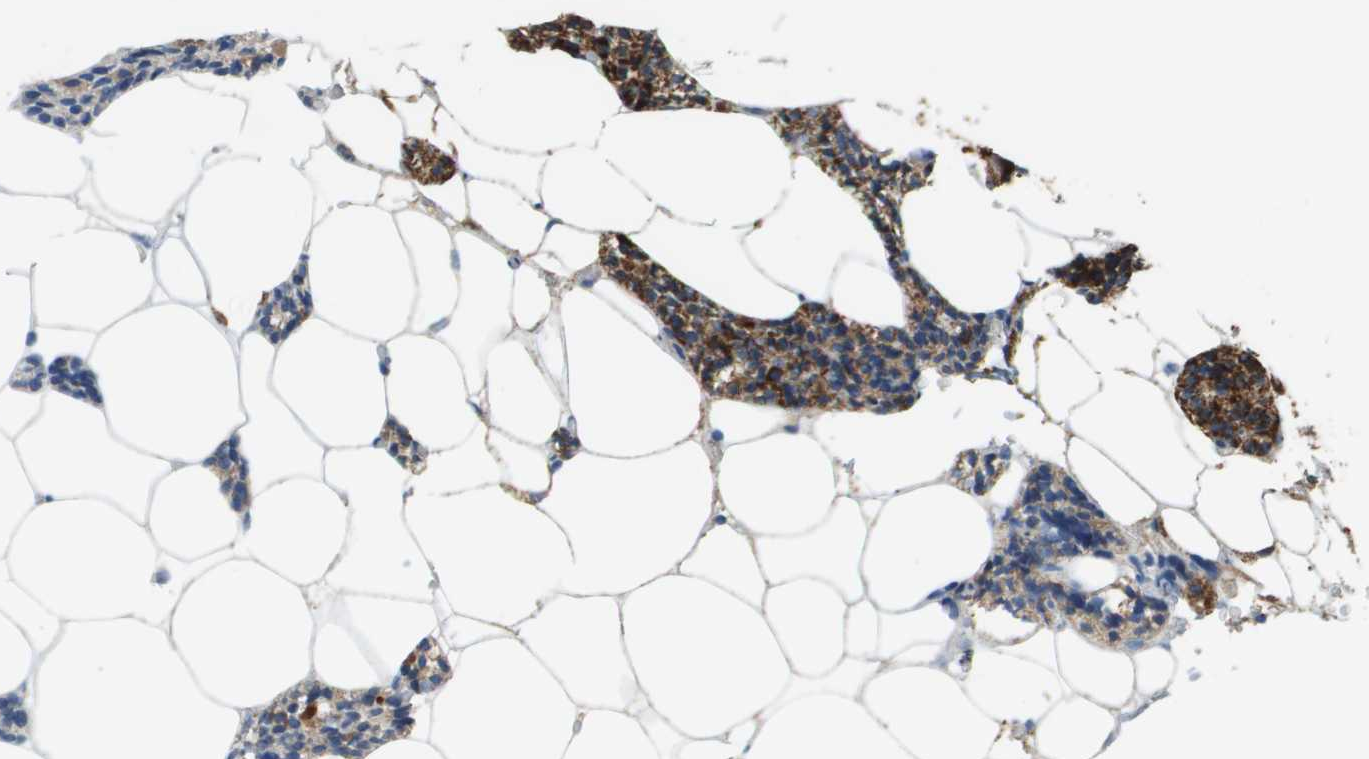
{"staining": {"intensity": "strong", "quantity": ">75%", "location": "cytoplasmic/membranous"}, "tissue": "parathyroid gland", "cell_type": "Glandular cells", "image_type": "normal", "snomed": [{"axis": "morphology", "description": "Normal tissue, NOS"}, {"axis": "morphology", "description": "Adenoma, NOS"}, {"axis": "topography", "description": "Parathyroid gland"}], "caption": "Protein staining reveals strong cytoplasmic/membranous staining in about >75% of glandular cells in benign parathyroid gland.", "gene": "FH", "patient": {"sex": "female", "age": 70}}